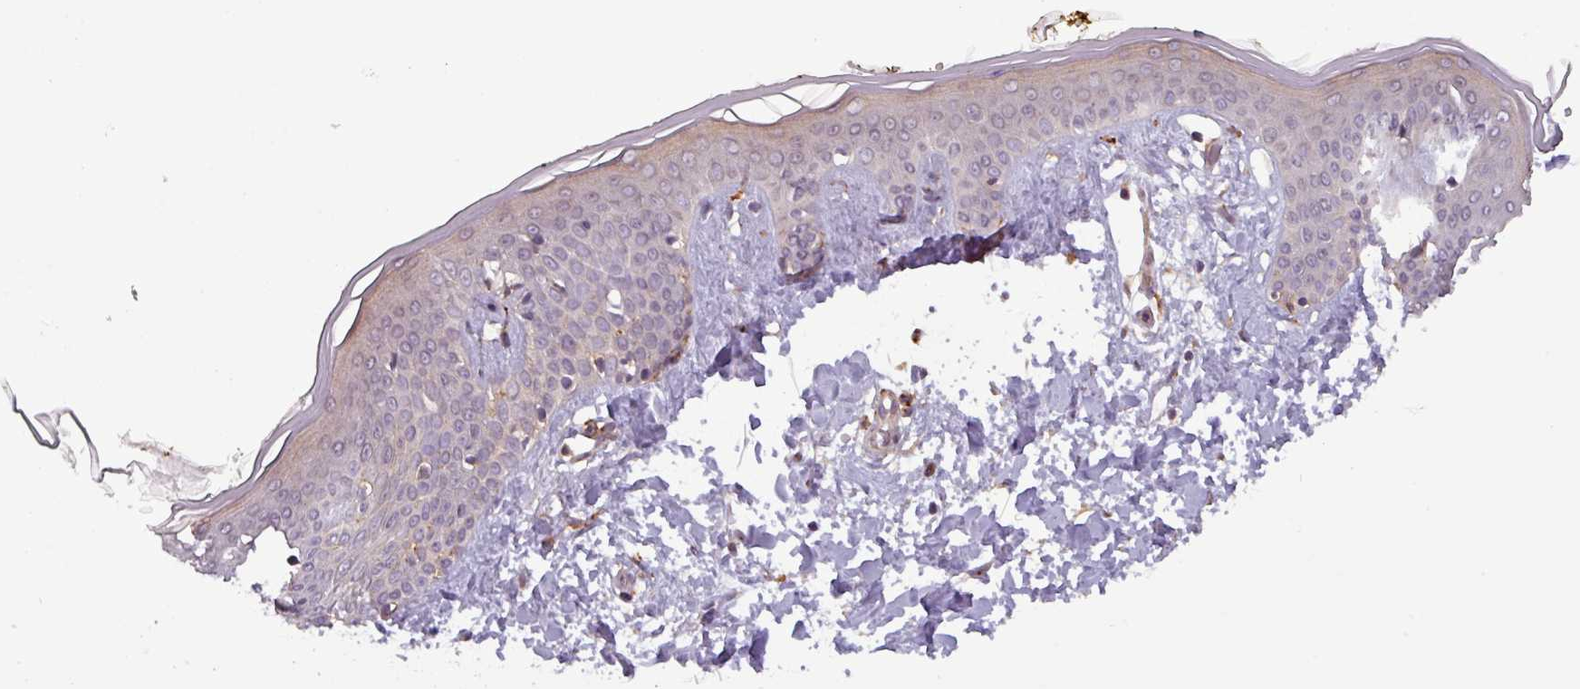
{"staining": {"intensity": "weak", "quantity": "25%-75%", "location": "cytoplasmic/membranous,nuclear"}, "tissue": "skin", "cell_type": "Fibroblasts", "image_type": "normal", "snomed": [{"axis": "morphology", "description": "Normal tissue, NOS"}, {"axis": "topography", "description": "Skin"}], "caption": "Immunohistochemical staining of normal skin displays low levels of weak cytoplasmic/membranous,nuclear staining in about 25%-75% of fibroblasts. (DAB (3,3'-diaminobenzidine) IHC with brightfield microscopy, high magnification).", "gene": "NPFFR1", "patient": {"sex": "female", "age": 34}}